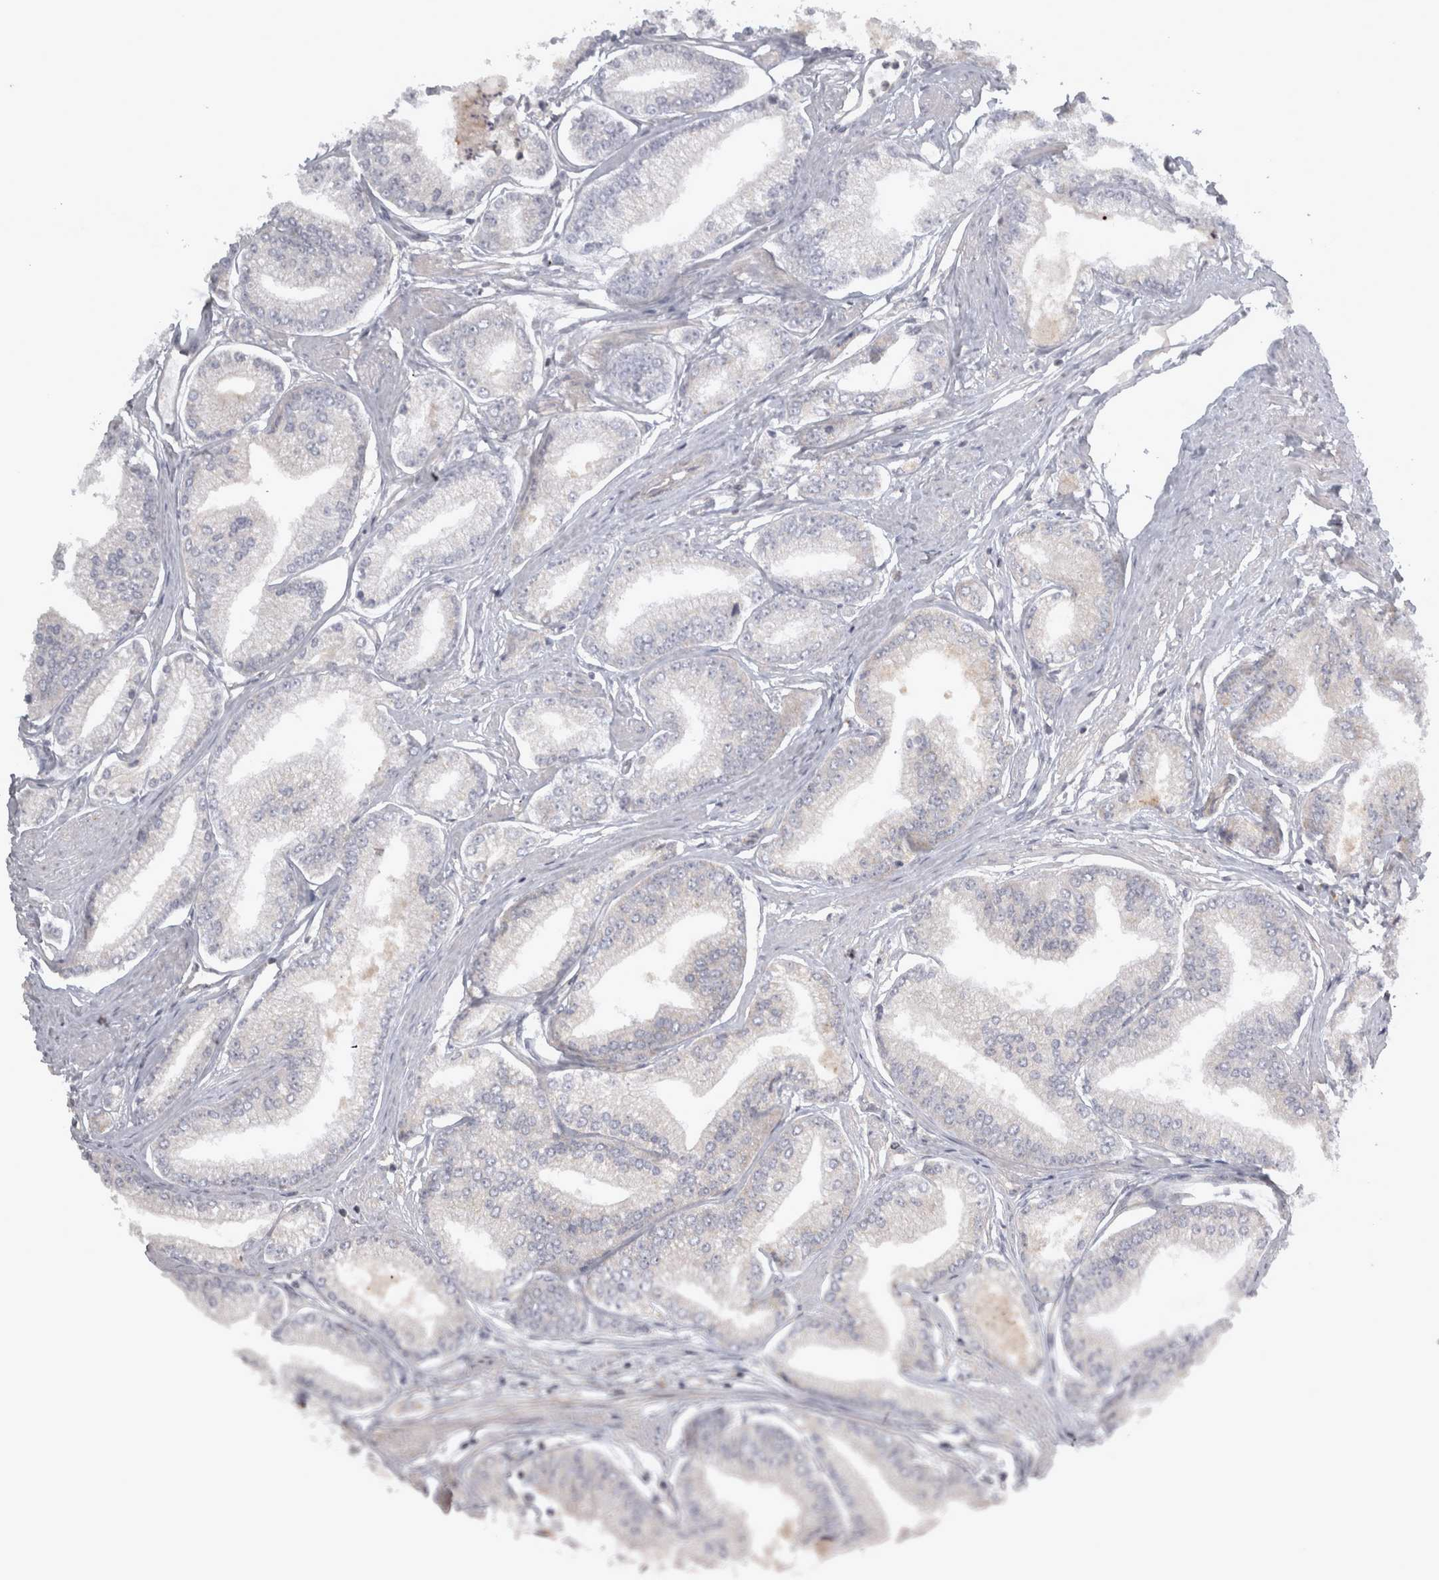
{"staining": {"intensity": "negative", "quantity": "none", "location": "none"}, "tissue": "prostate cancer", "cell_type": "Tumor cells", "image_type": "cancer", "snomed": [{"axis": "morphology", "description": "Adenocarcinoma, Low grade"}, {"axis": "topography", "description": "Prostate"}], "caption": "Protein analysis of adenocarcinoma (low-grade) (prostate) shows no significant expression in tumor cells.", "gene": "SLCO5A1", "patient": {"sex": "male", "age": 52}}